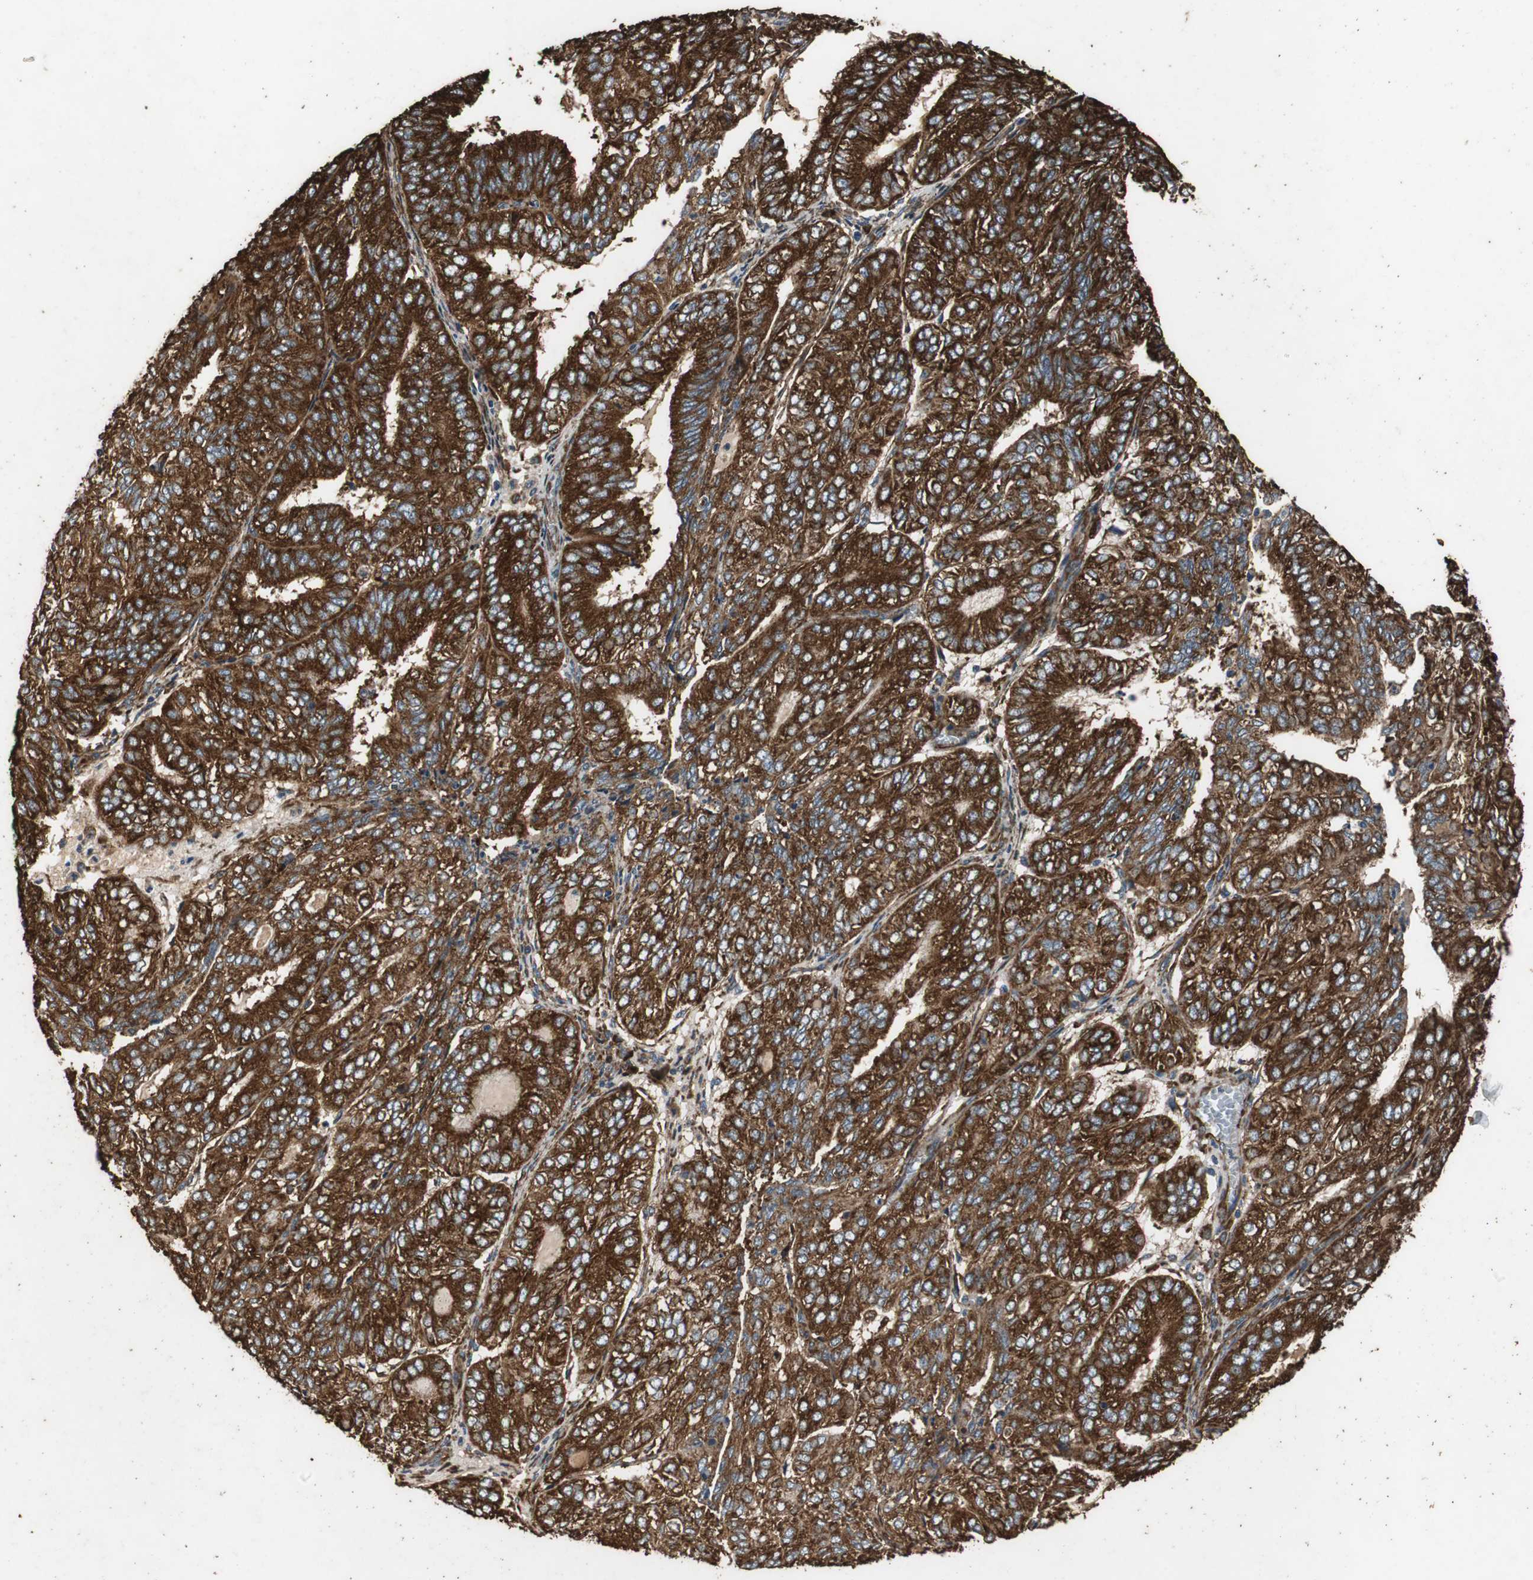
{"staining": {"intensity": "strong", "quantity": ">75%", "location": "cytoplasmic/membranous"}, "tissue": "endometrial cancer", "cell_type": "Tumor cells", "image_type": "cancer", "snomed": [{"axis": "morphology", "description": "Adenocarcinoma, NOS"}, {"axis": "topography", "description": "Uterus"}], "caption": "IHC staining of endometrial cancer (adenocarcinoma), which shows high levels of strong cytoplasmic/membranous positivity in about >75% of tumor cells indicating strong cytoplasmic/membranous protein staining. The staining was performed using DAB (3,3'-diaminobenzidine) (brown) for protein detection and nuclei were counterstained in hematoxylin (blue).", "gene": "NAA10", "patient": {"sex": "female", "age": 60}}